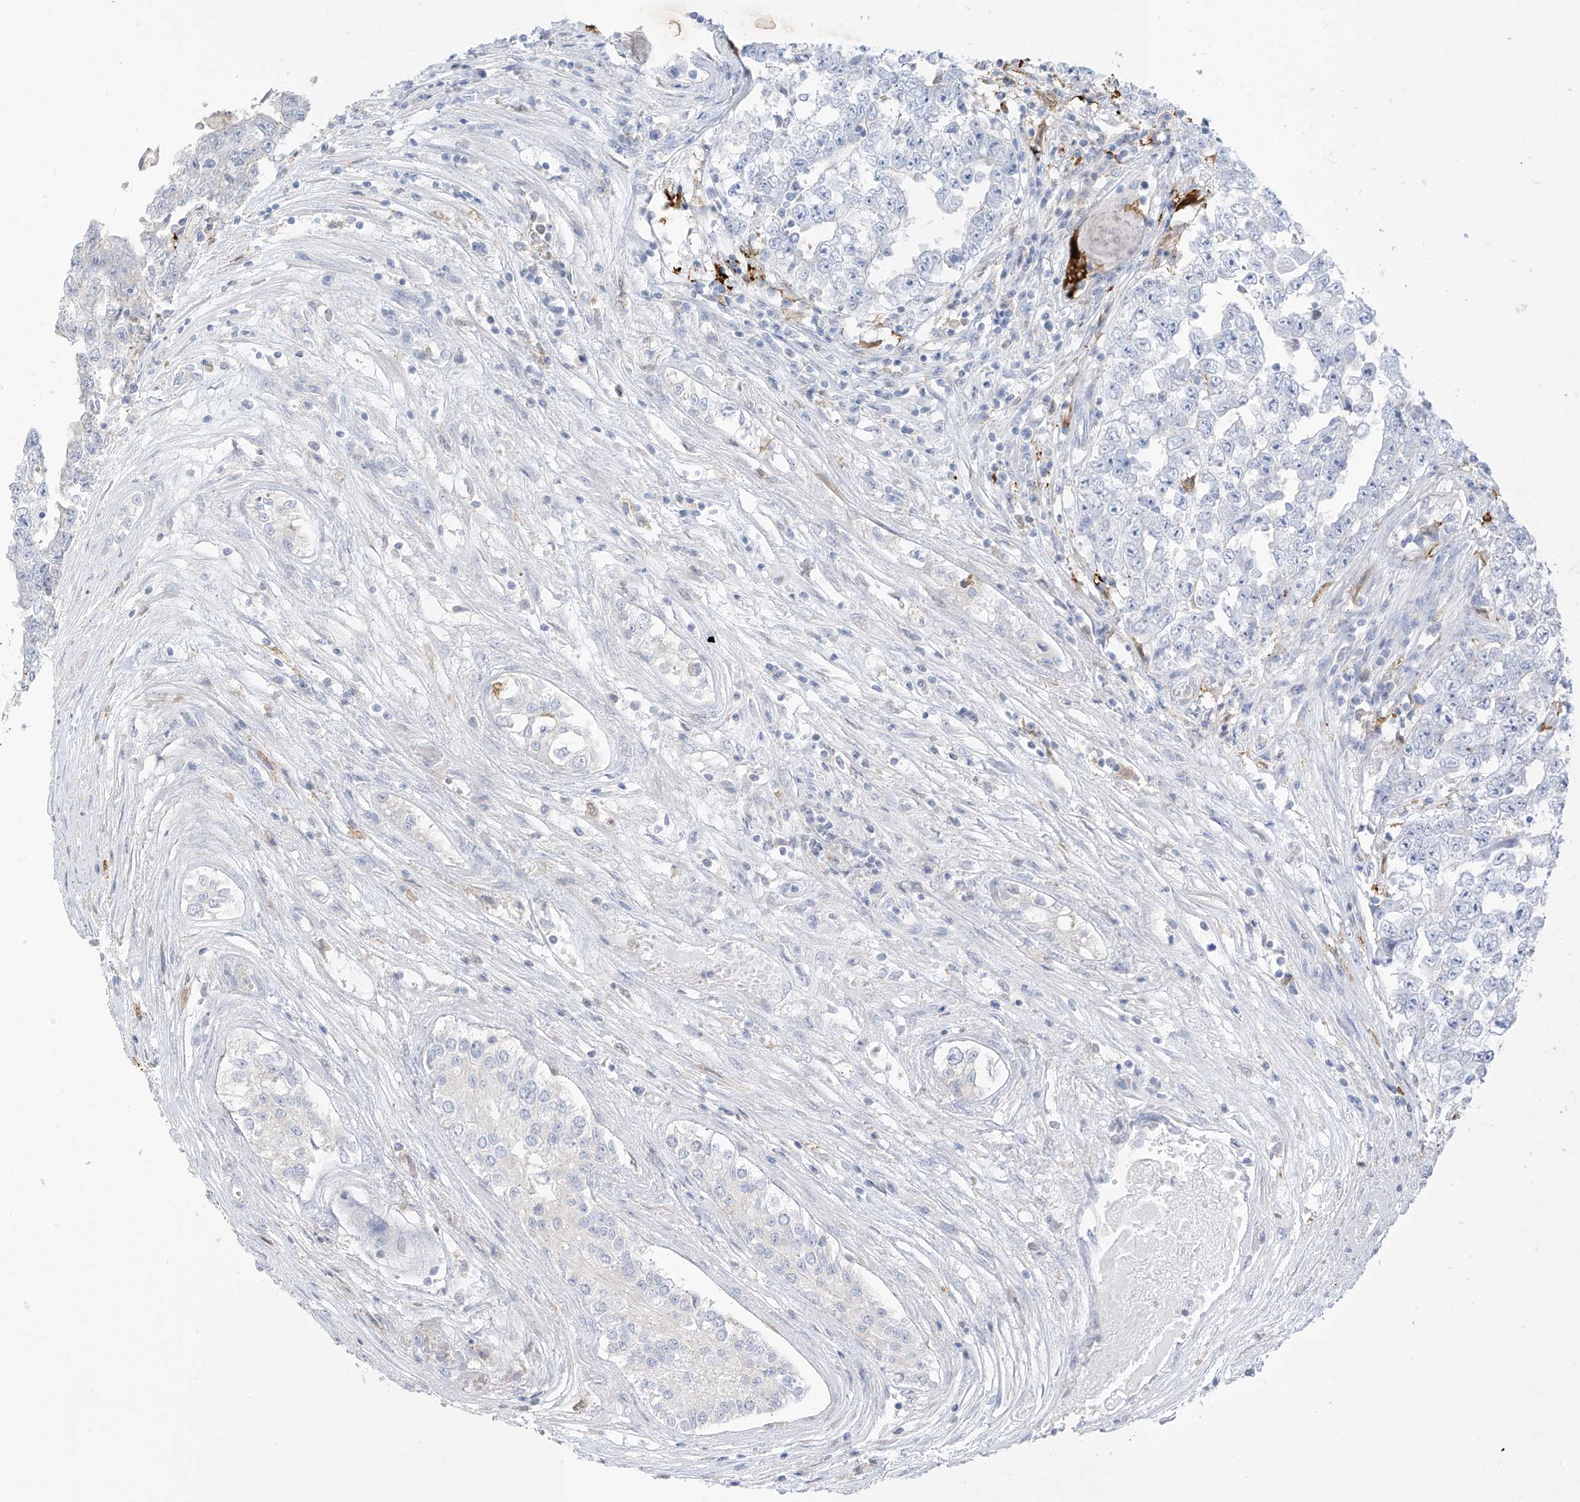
{"staining": {"intensity": "negative", "quantity": "none", "location": "none"}, "tissue": "testis cancer", "cell_type": "Tumor cells", "image_type": "cancer", "snomed": [{"axis": "morphology", "description": "Carcinoma, Embryonal, NOS"}, {"axis": "topography", "description": "Testis"}], "caption": "Immunohistochemistry (IHC) of testis cancer shows no staining in tumor cells.", "gene": "TRMT2B", "patient": {"sex": "male", "age": 25}}